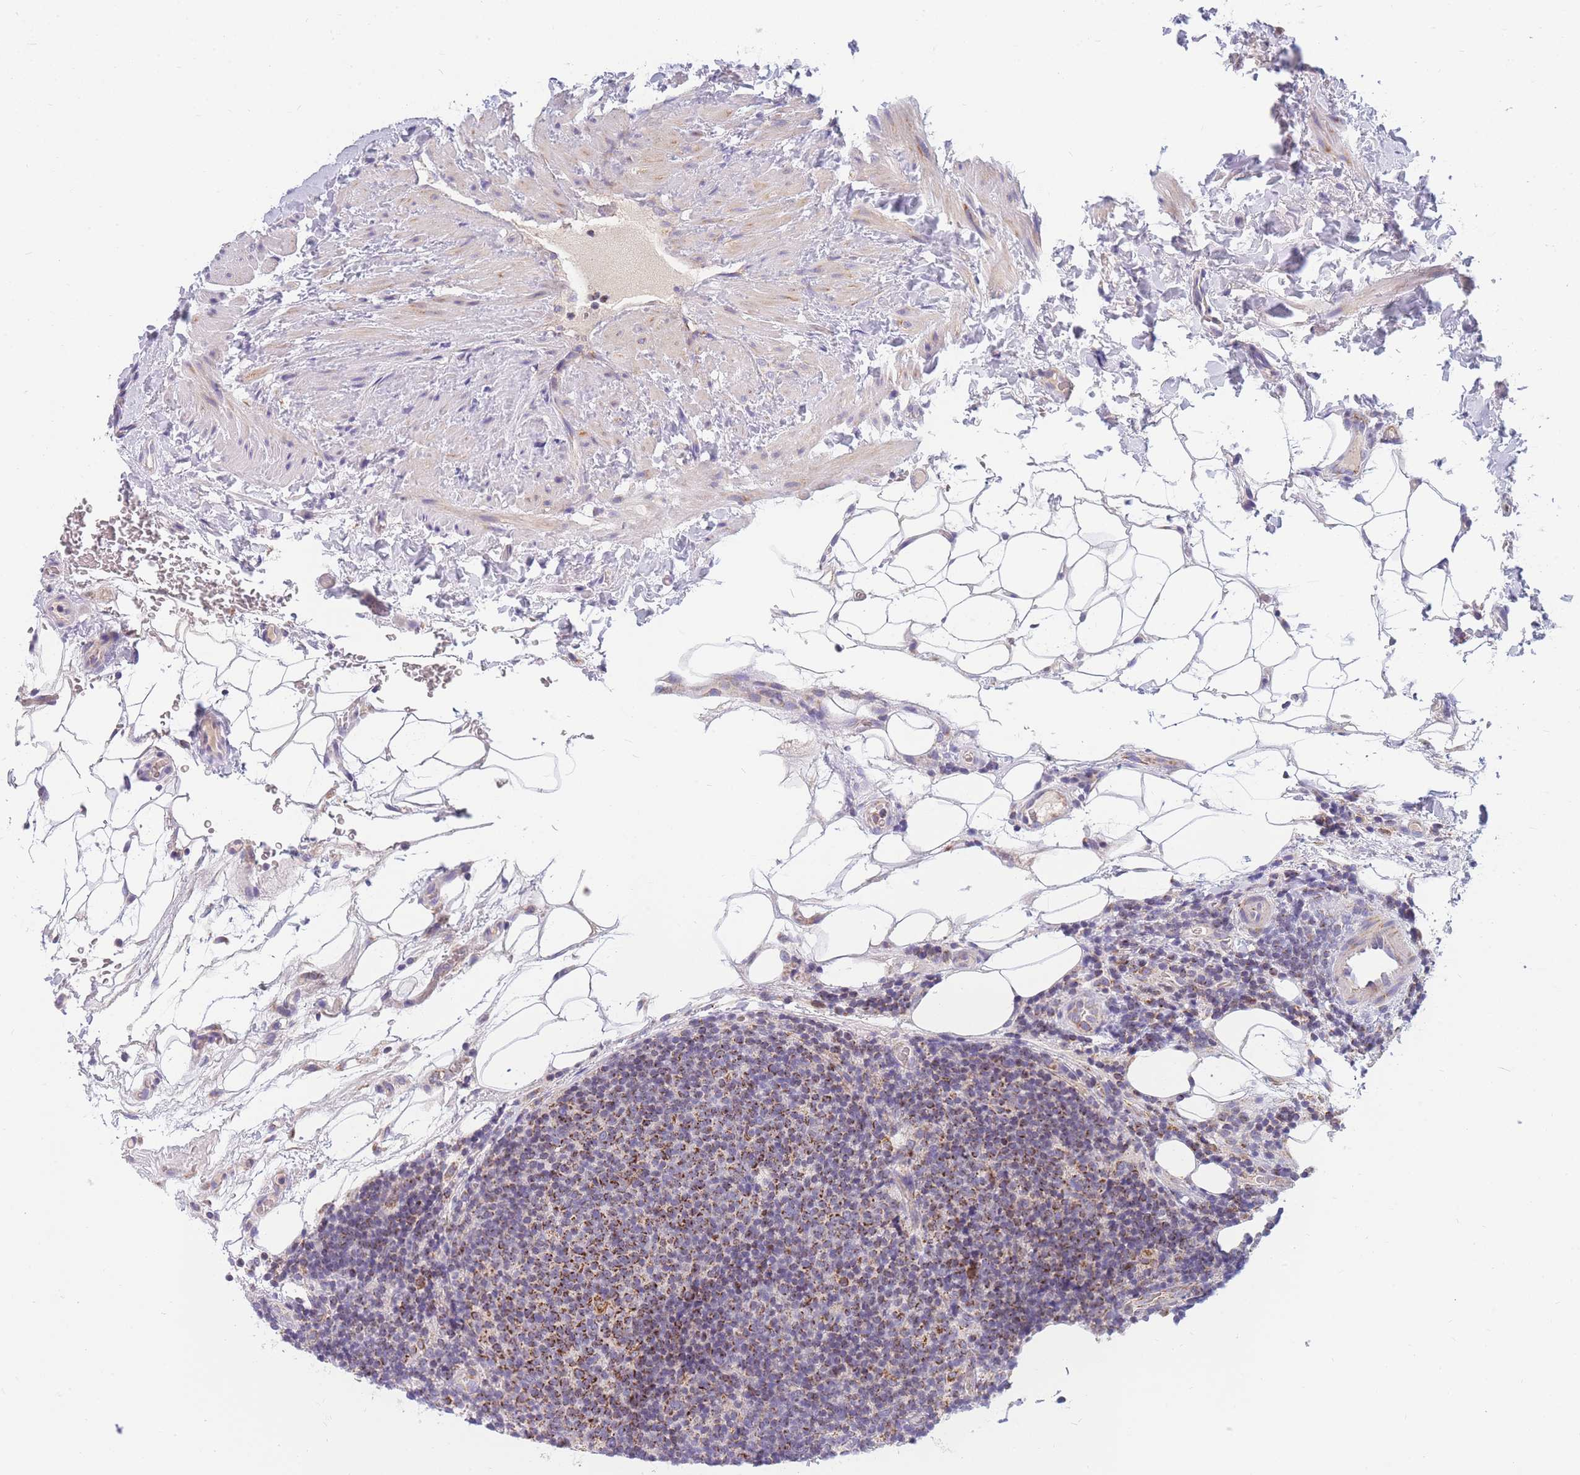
{"staining": {"intensity": "moderate", "quantity": "25%-75%", "location": "cytoplasmic/membranous"}, "tissue": "lymphoma", "cell_type": "Tumor cells", "image_type": "cancer", "snomed": [{"axis": "morphology", "description": "Malignant lymphoma, non-Hodgkin's type, Low grade"}, {"axis": "topography", "description": "Lymph node"}], "caption": "Low-grade malignant lymphoma, non-Hodgkin's type stained for a protein displays moderate cytoplasmic/membranous positivity in tumor cells. (IHC, brightfield microscopy, high magnification).", "gene": "MRPS11", "patient": {"sex": "male", "age": 66}}